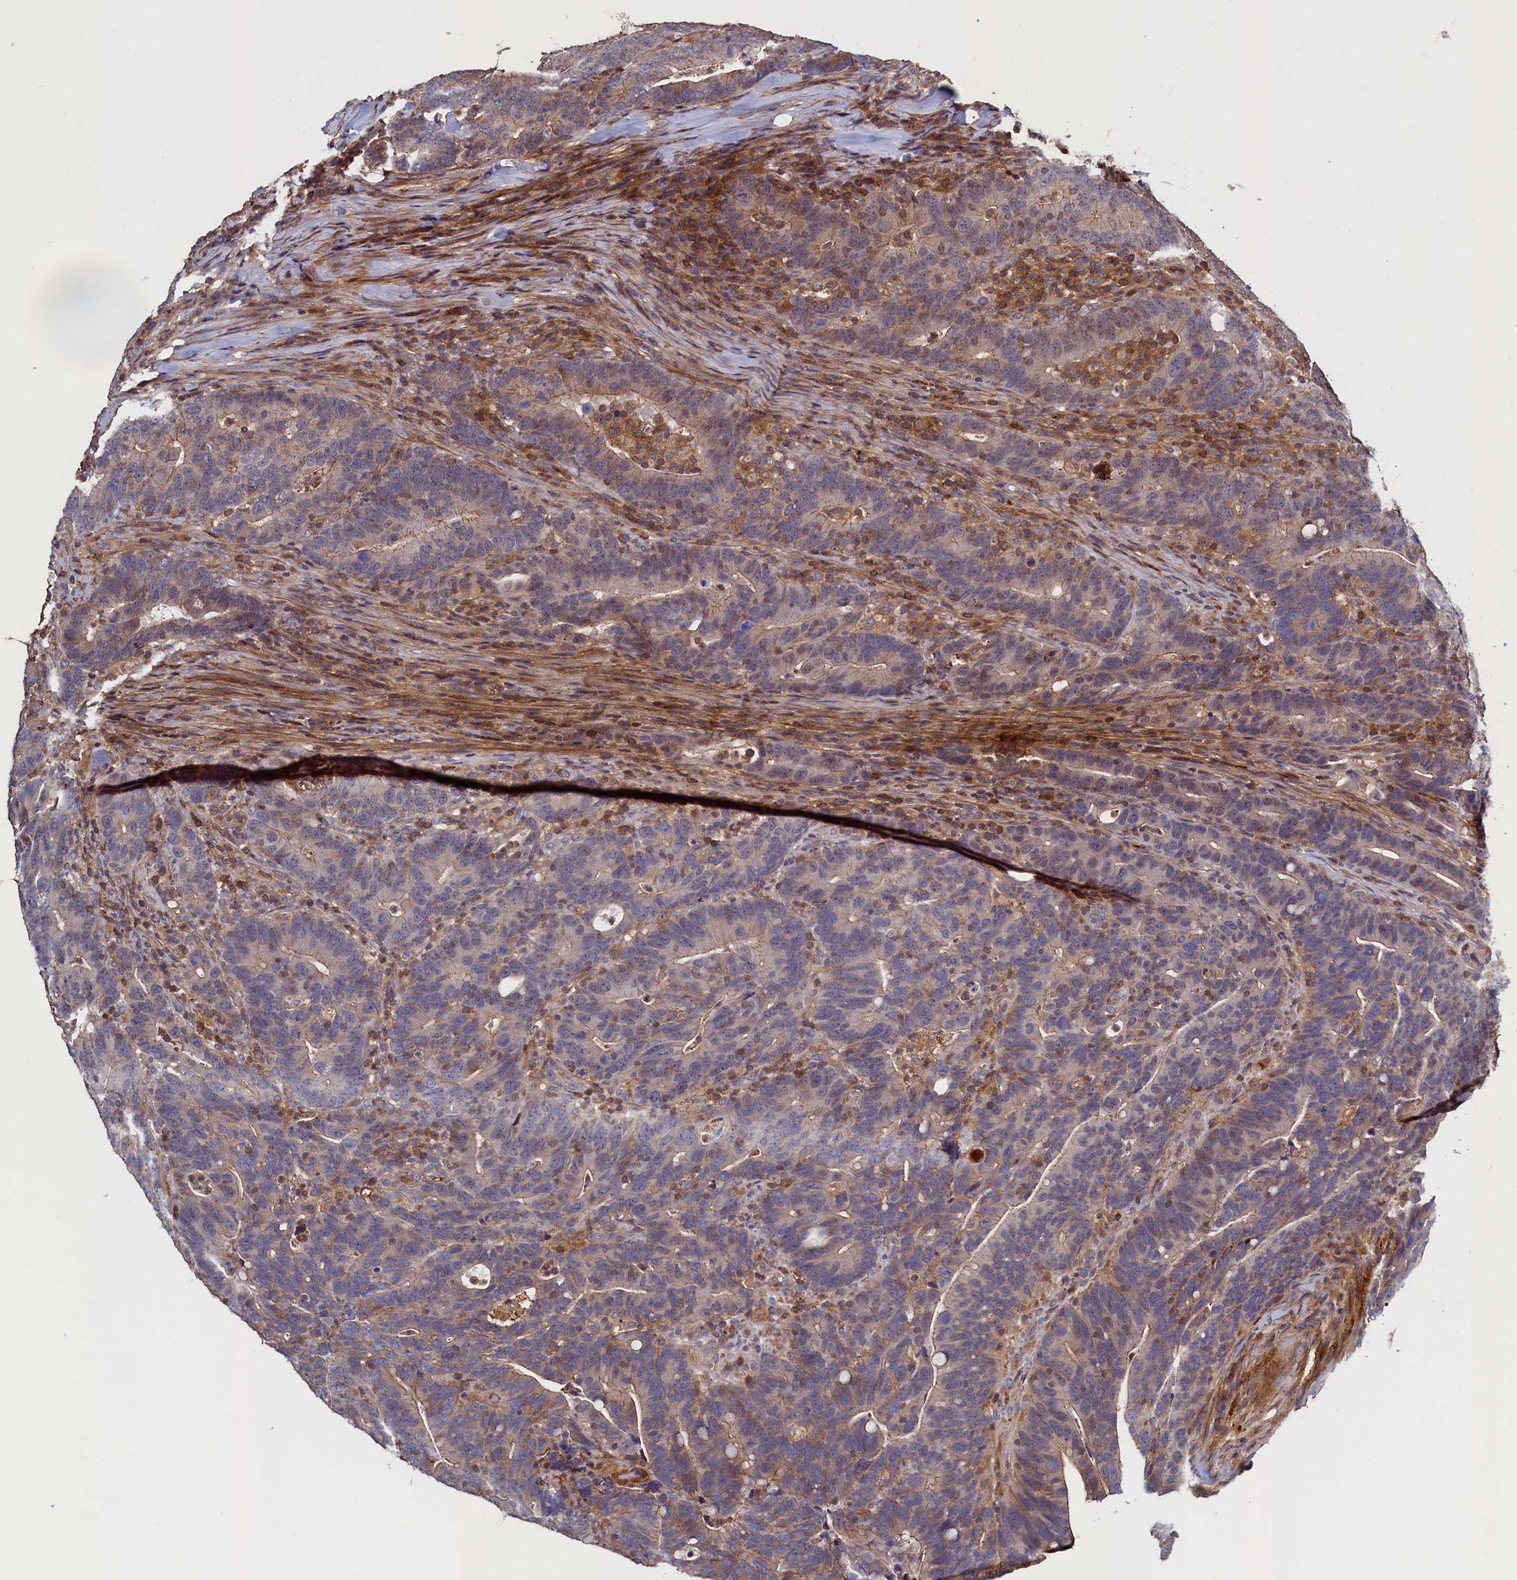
{"staining": {"intensity": "weak", "quantity": "25%-75%", "location": "cytoplasmic/membranous"}, "tissue": "colorectal cancer", "cell_type": "Tumor cells", "image_type": "cancer", "snomed": [{"axis": "morphology", "description": "Adenocarcinoma, NOS"}, {"axis": "topography", "description": "Colon"}], "caption": "An IHC histopathology image of tumor tissue is shown. Protein staining in brown shows weak cytoplasmic/membranous positivity in colorectal cancer (adenocarcinoma) within tumor cells.", "gene": "DUOXA1", "patient": {"sex": "female", "age": 66}}